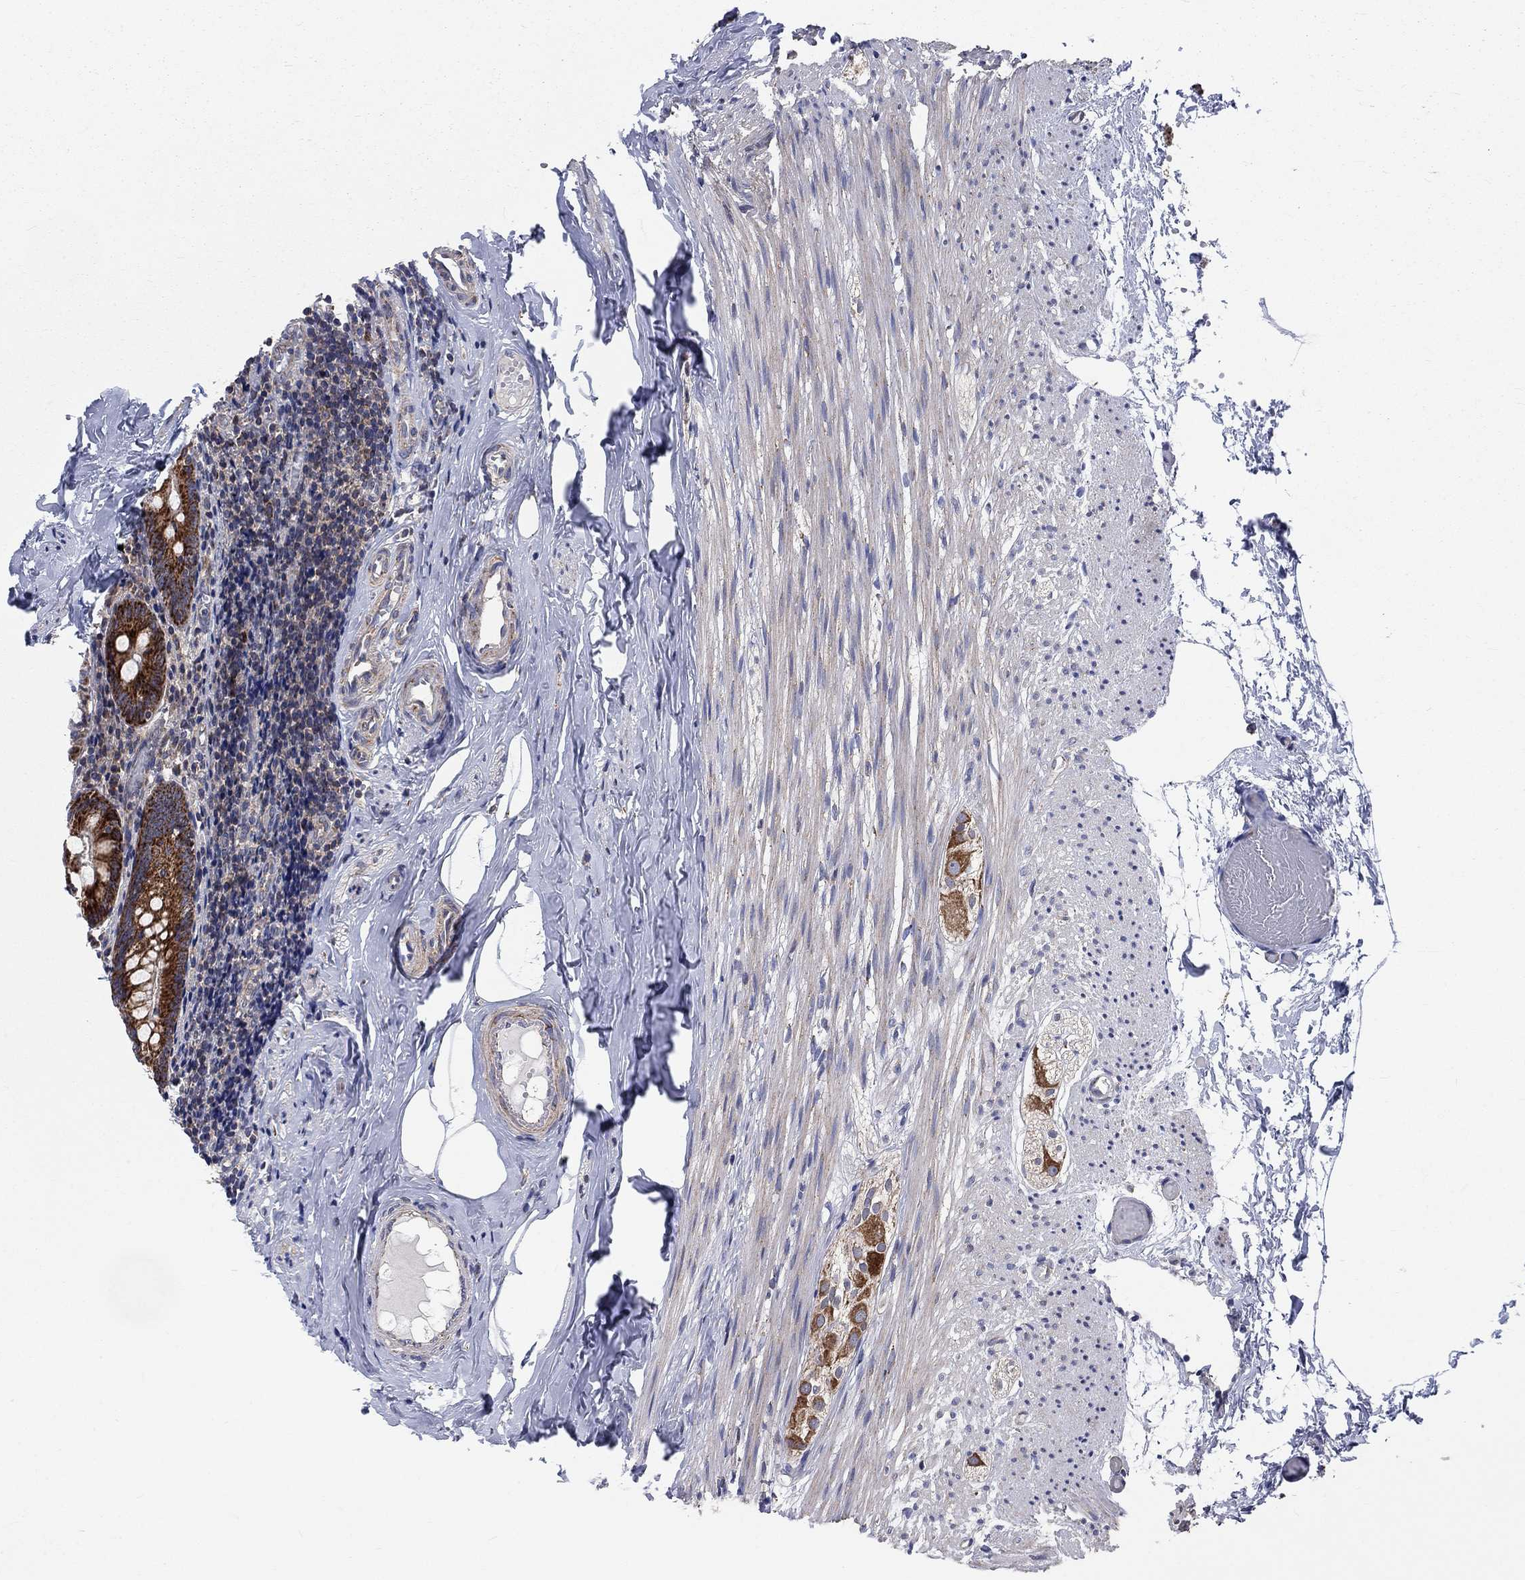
{"staining": {"intensity": "strong", "quantity": "25%-75%", "location": "cytoplasmic/membranous"}, "tissue": "appendix", "cell_type": "Glandular cells", "image_type": "normal", "snomed": [{"axis": "morphology", "description": "Normal tissue, NOS"}, {"axis": "topography", "description": "Appendix"}], "caption": "Protein staining of unremarkable appendix demonstrates strong cytoplasmic/membranous staining in approximately 25%-75% of glandular cells. The staining was performed using DAB to visualize the protein expression in brown, while the nuclei were stained in blue with hematoxylin (Magnification: 20x).", "gene": "NME7", "patient": {"sex": "female", "age": 23}}